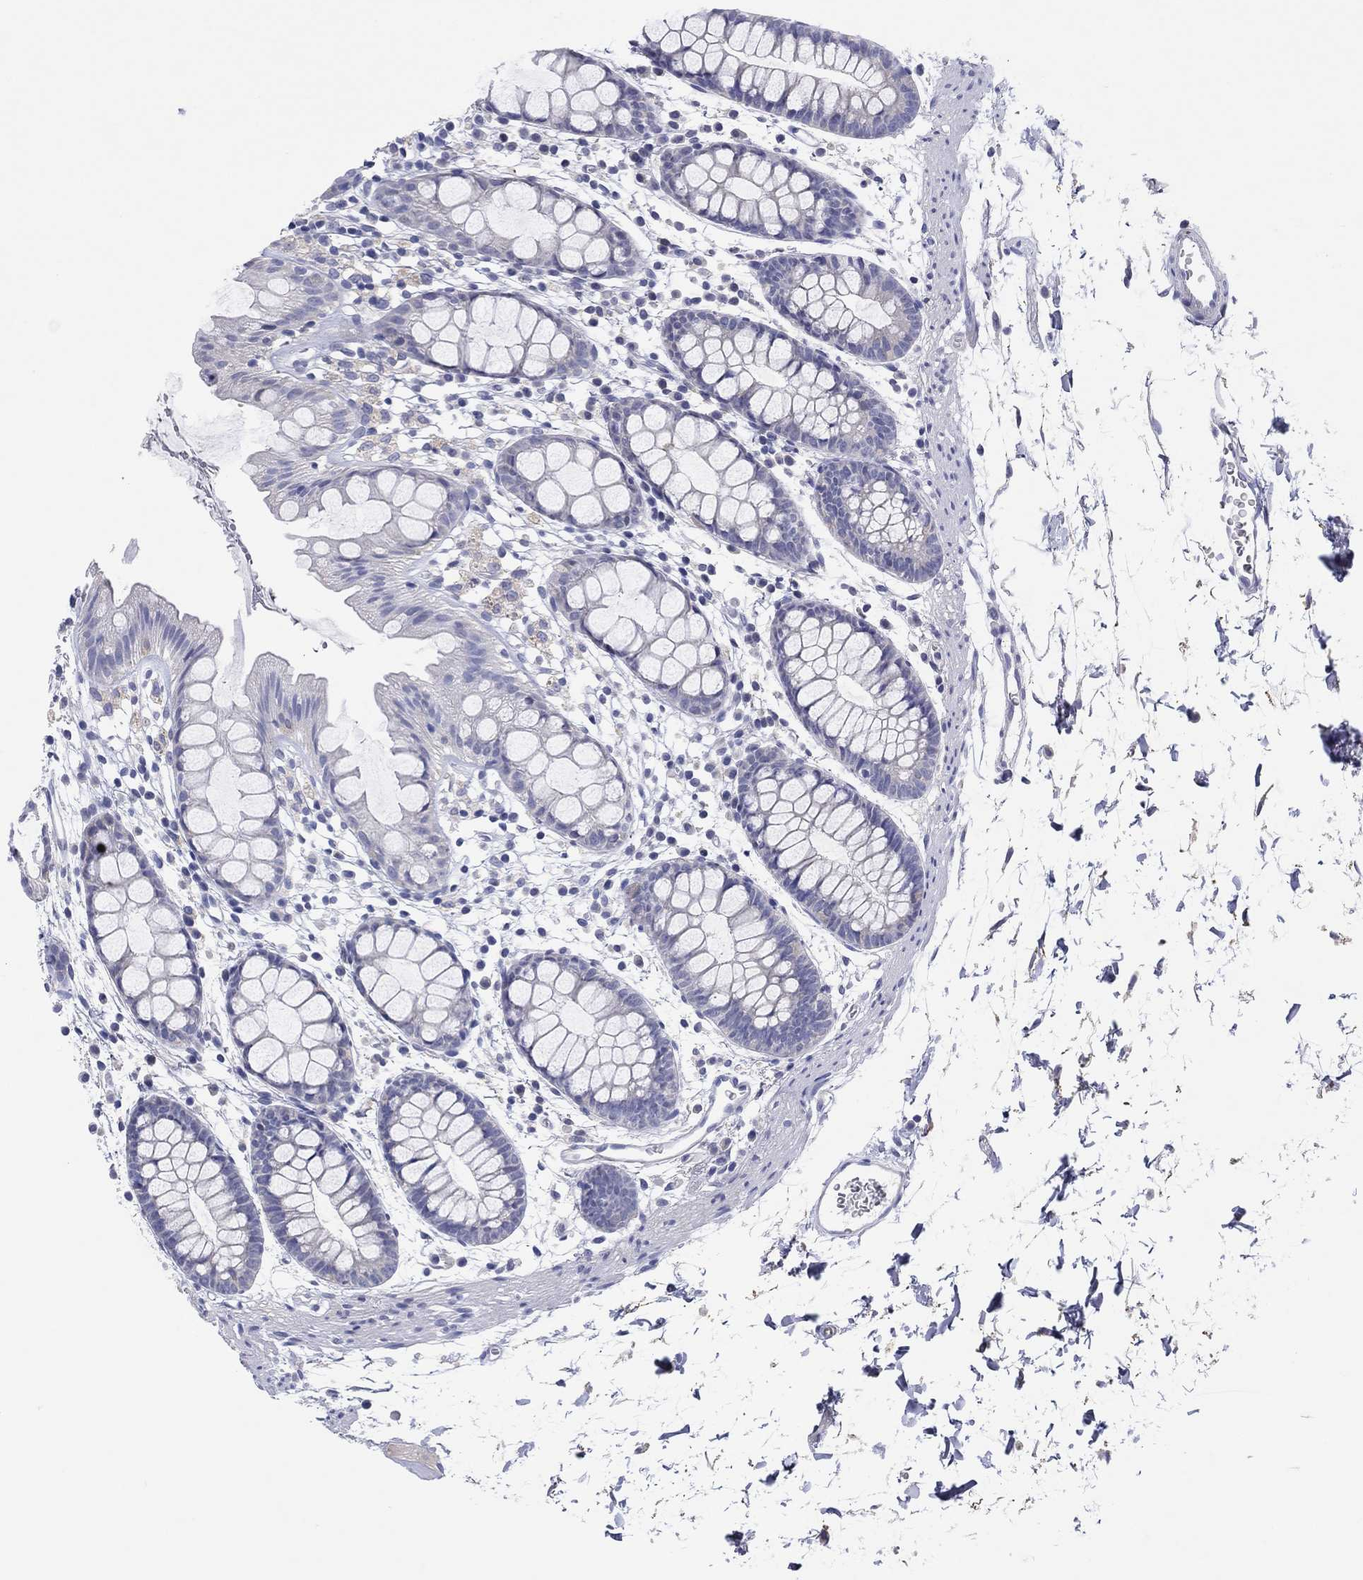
{"staining": {"intensity": "weak", "quantity": "<25%", "location": "cytoplasmic/membranous"}, "tissue": "rectum", "cell_type": "Glandular cells", "image_type": "normal", "snomed": [{"axis": "morphology", "description": "Normal tissue, NOS"}, {"axis": "topography", "description": "Rectum"}], "caption": "Immunohistochemical staining of normal human rectum displays no significant positivity in glandular cells. (Brightfield microscopy of DAB immunohistochemistry at high magnification).", "gene": "HDC", "patient": {"sex": "male", "age": 57}}